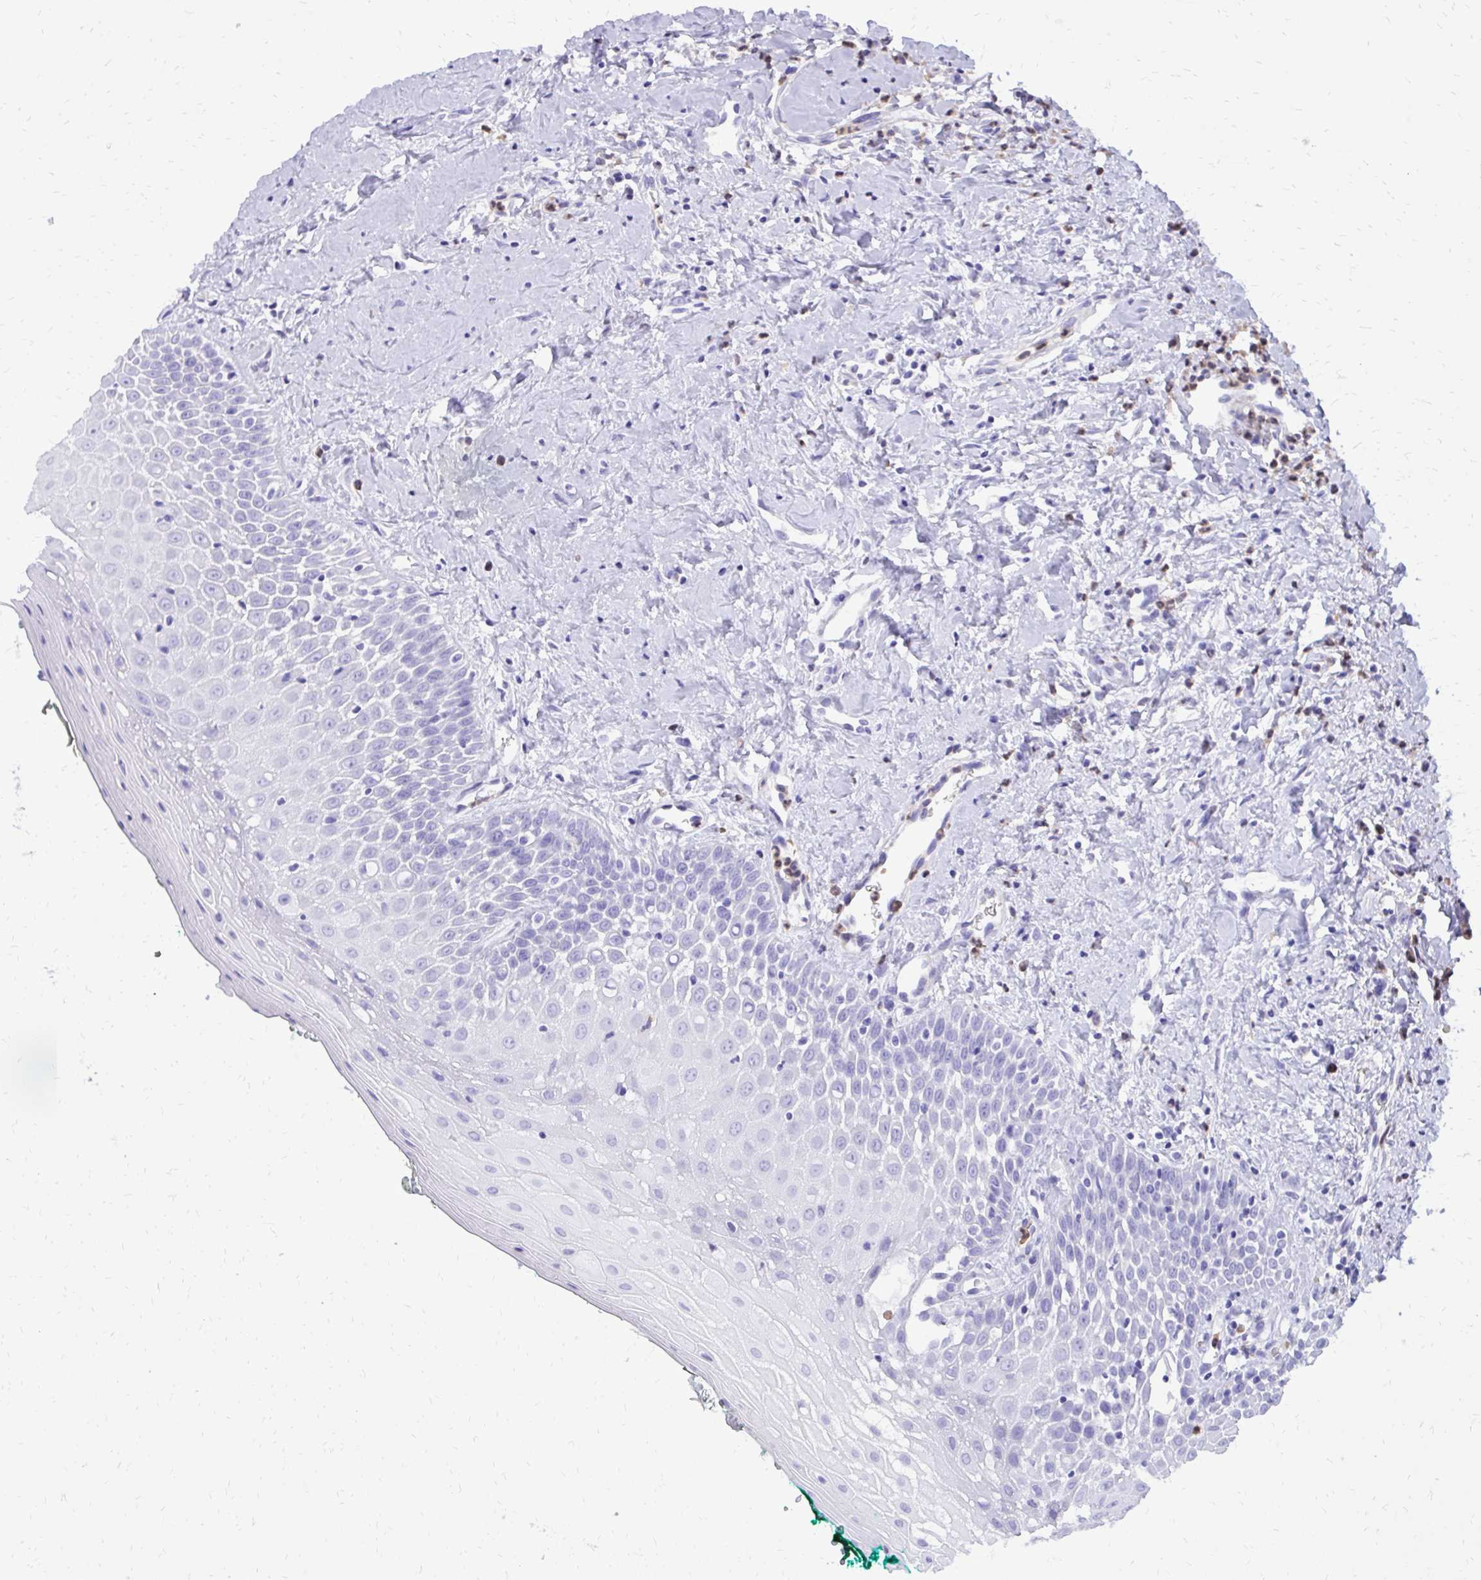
{"staining": {"intensity": "negative", "quantity": "none", "location": "none"}, "tissue": "oral mucosa", "cell_type": "Squamous epithelial cells", "image_type": "normal", "snomed": [{"axis": "morphology", "description": "Normal tissue, NOS"}, {"axis": "topography", "description": "Oral tissue"}], "caption": "Oral mucosa stained for a protein using IHC reveals no staining squamous epithelial cells.", "gene": "CAT", "patient": {"sex": "female", "age": 70}}